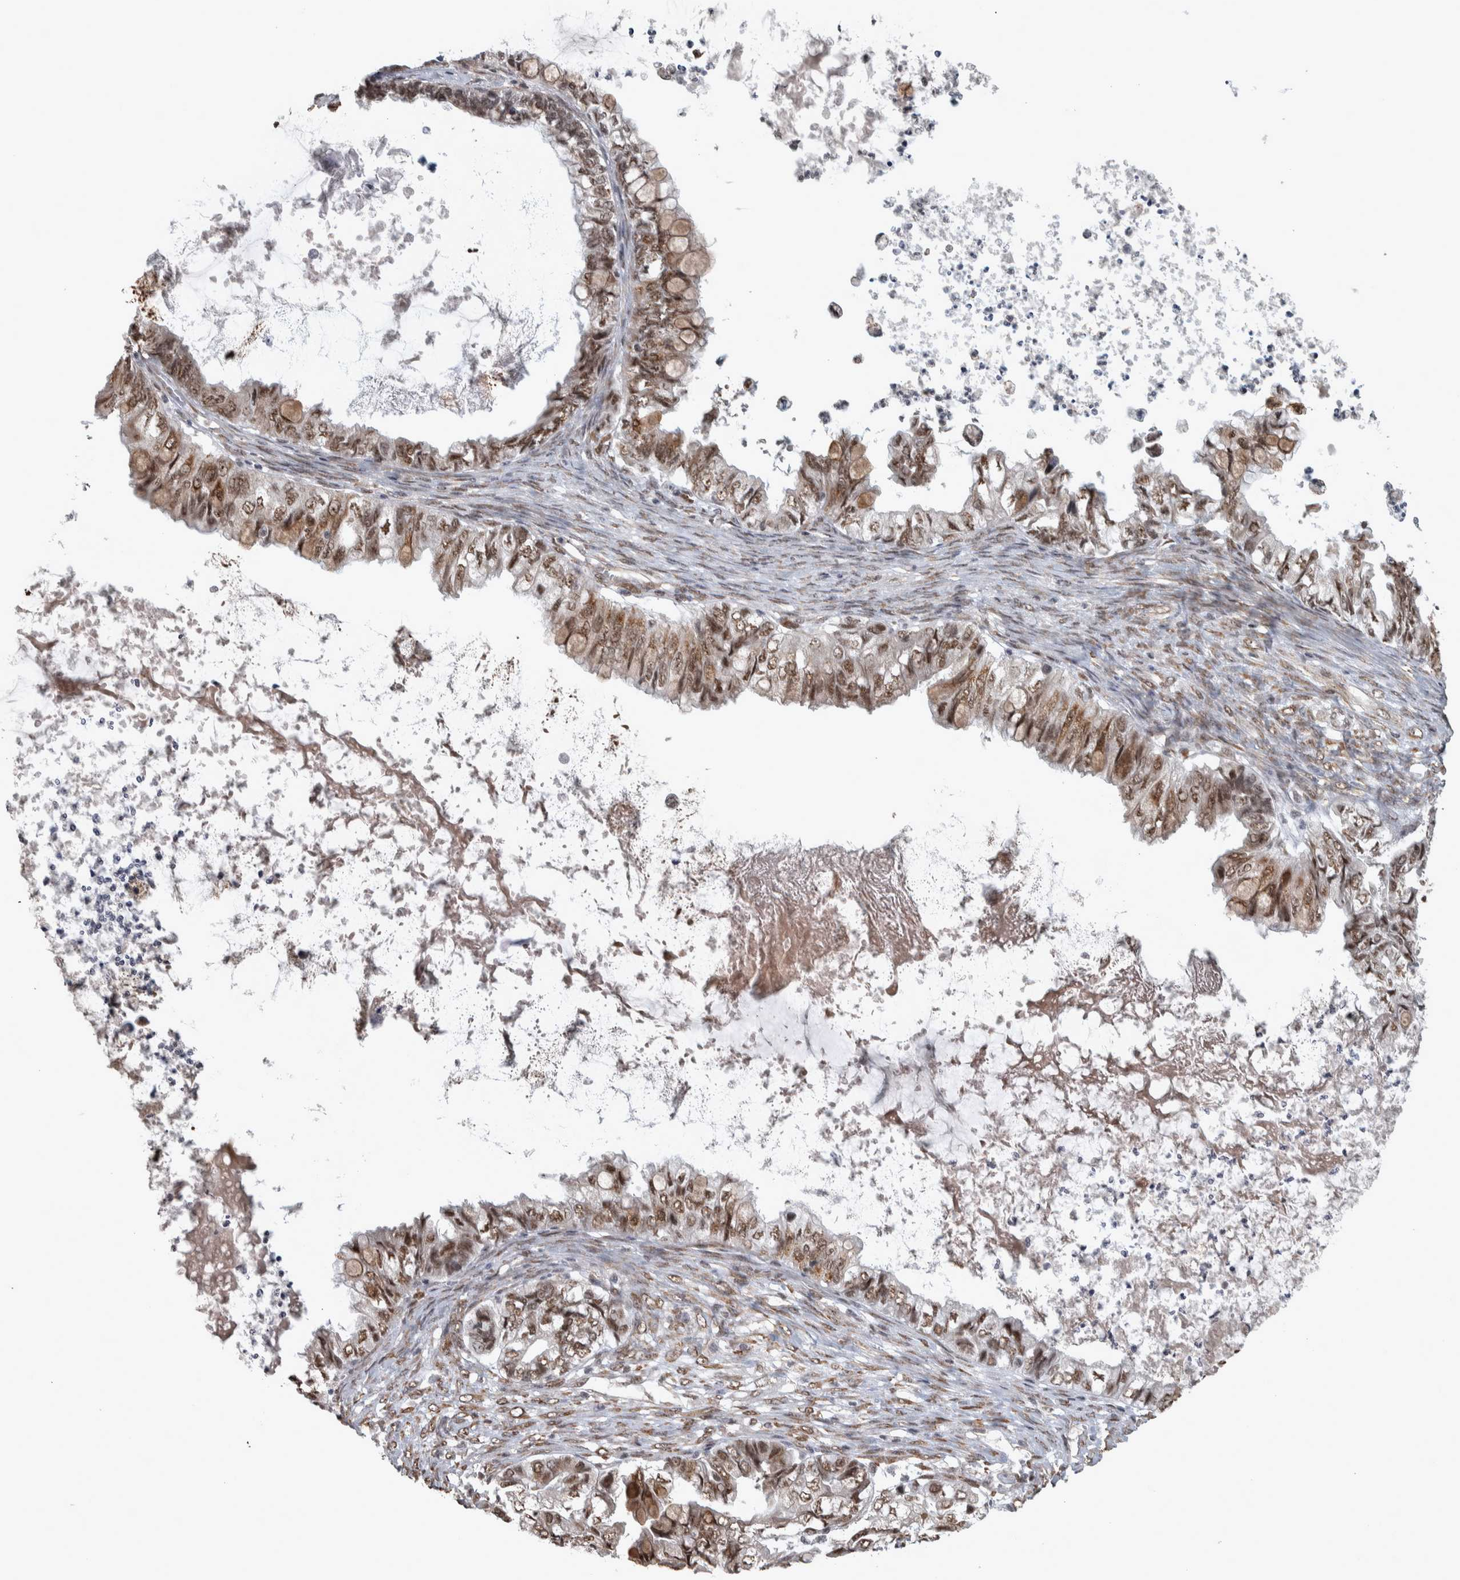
{"staining": {"intensity": "moderate", "quantity": ">75%", "location": "nuclear"}, "tissue": "ovarian cancer", "cell_type": "Tumor cells", "image_type": "cancer", "snomed": [{"axis": "morphology", "description": "Cystadenocarcinoma, mucinous, NOS"}, {"axis": "topography", "description": "Ovary"}], "caption": "This image exhibits ovarian cancer (mucinous cystadenocarcinoma) stained with immunohistochemistry to label a protein in brown. The nuclear of tumor cells show moderate positivity for the protein. Nuclei are counter-stained blue.", "gene": "DDX42", "patient": {"sex": "female", "age": 80}}